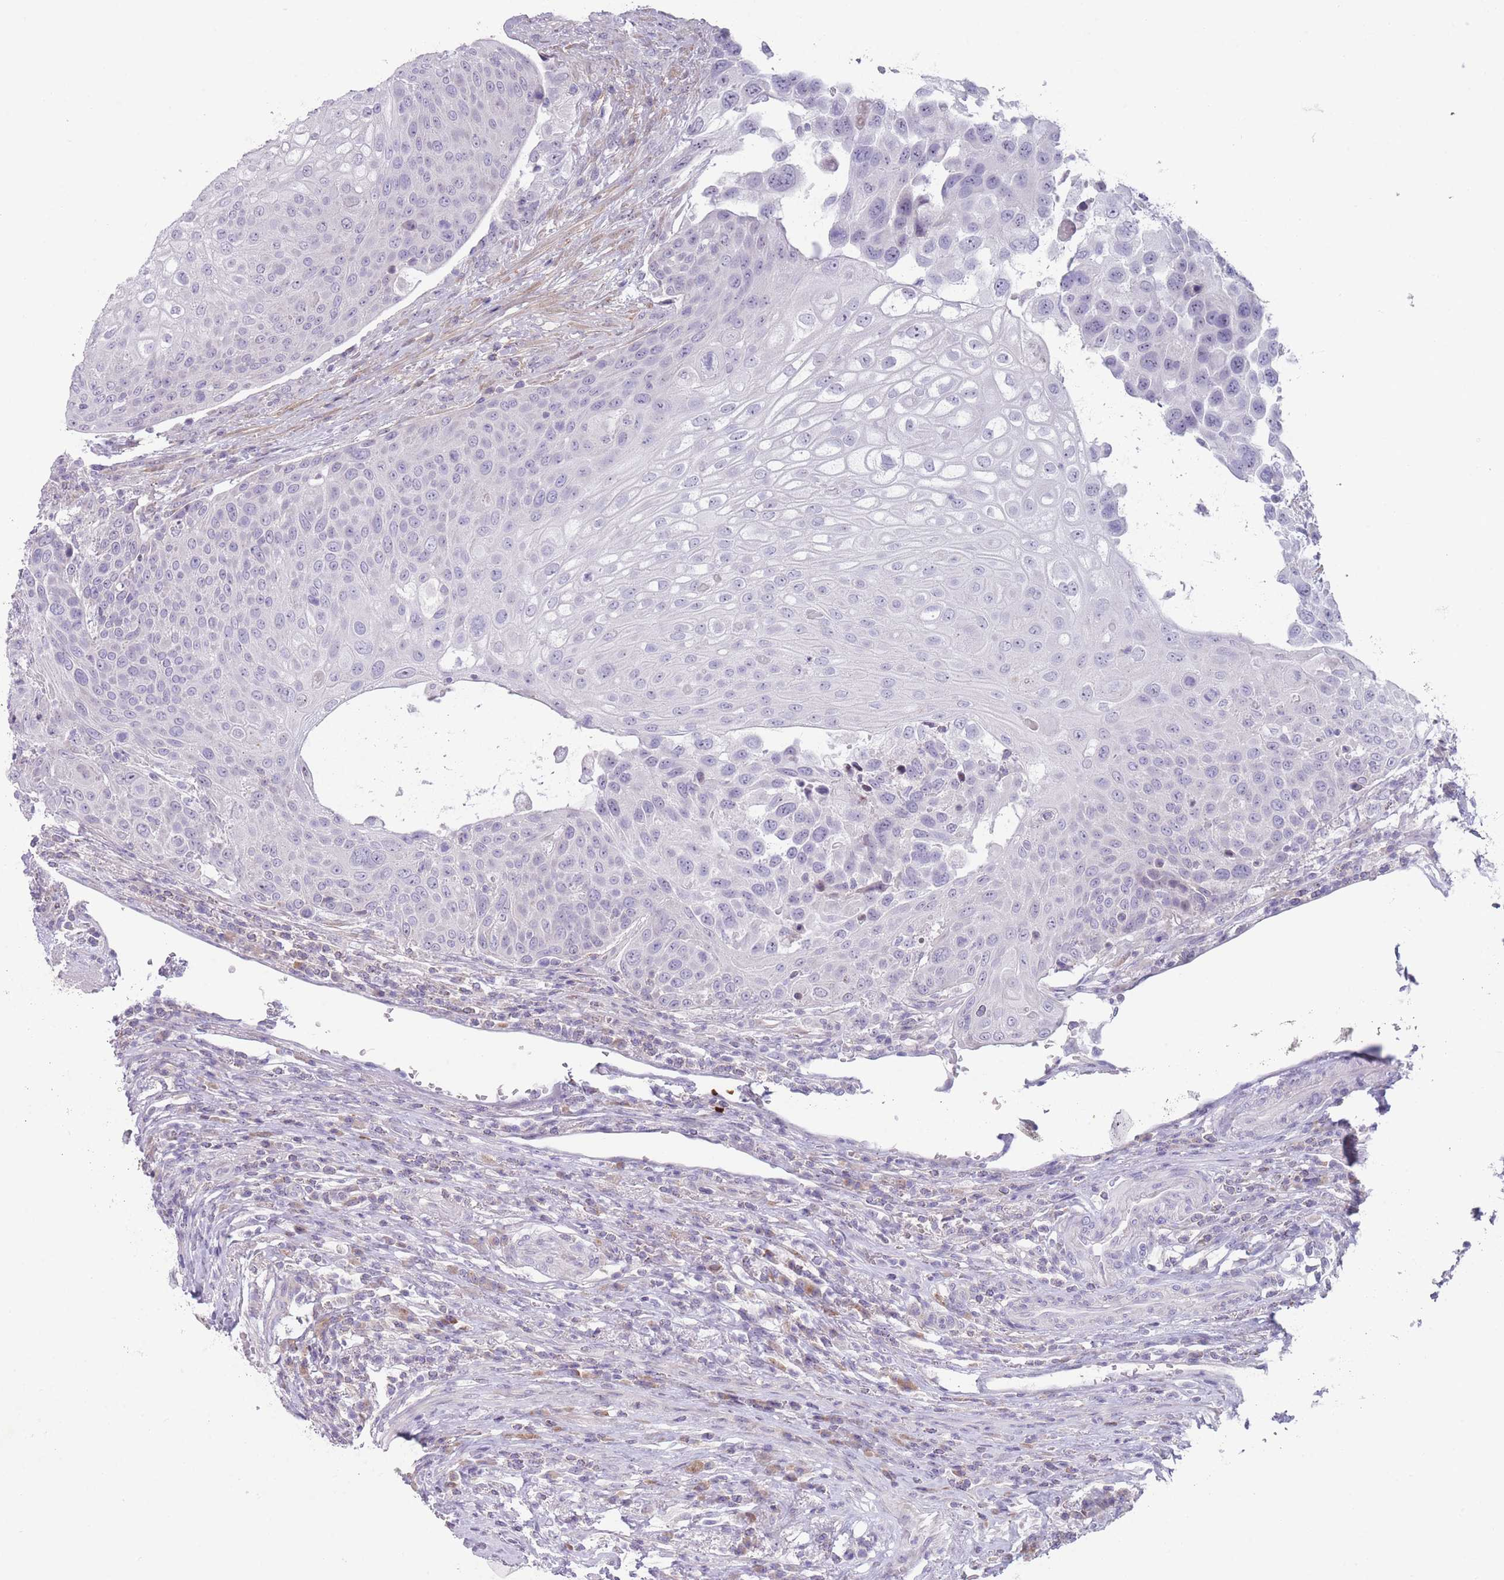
{"staining": {"intensity": "negative", "quantity": "none", "location": "none"}, "tissue": "urothelial cancer", "cell_type": "Tumor cells", "image_type": "cancer", "snomed": [{"axis": "morphology", "description": "Urothelial carcinoma, High grade"}, {"axis": "topography", "description": "Urinary bladder"}], "caption": "Tumor cells are negative for protein expression in human urothelial cancer.", "gene": "PAIP2B", "patient": {"sex": "female", "age": 70}}